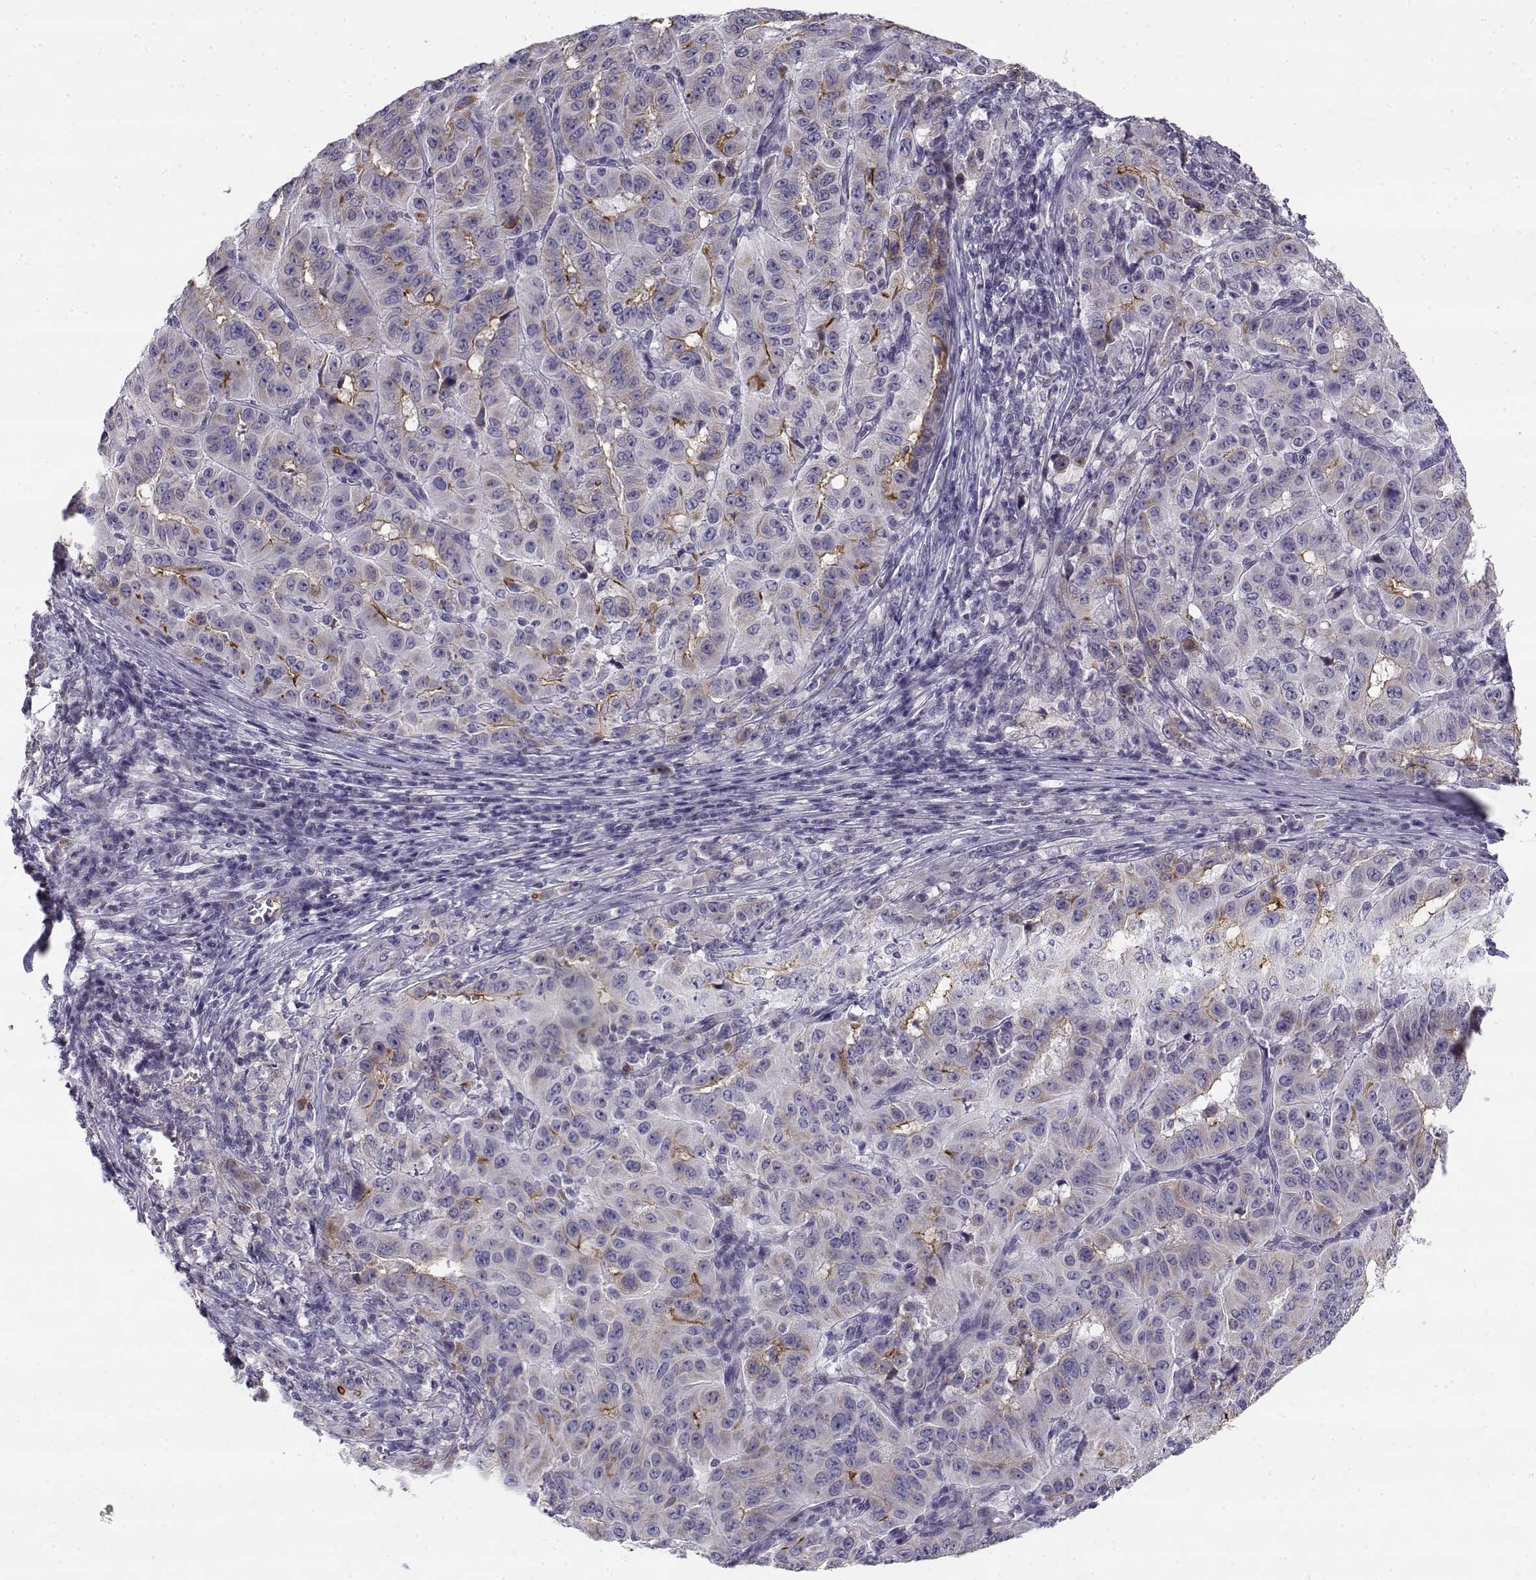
{"staining": {"intensity": "strong", "quantity": "<25%", "location": "cytoplasmic/membranous"}, "tissue": "pancreatic cancer", "cell_type": "Tumor cells", "image_type": "cancer", "snomed": [{"axis": "morphology", "description": "Adenocarcinoma, NOS"}, {"axis": "topography", "description": "Pancreas"}], "caption": "A brown stain labels strong cytoplasmic/membranous expression of a protein in human pancreatic cancer (adenocarcinoma) tumor cells.", "gene": "CREB3L3", "patient": {"sex": "male", "age": 63}}